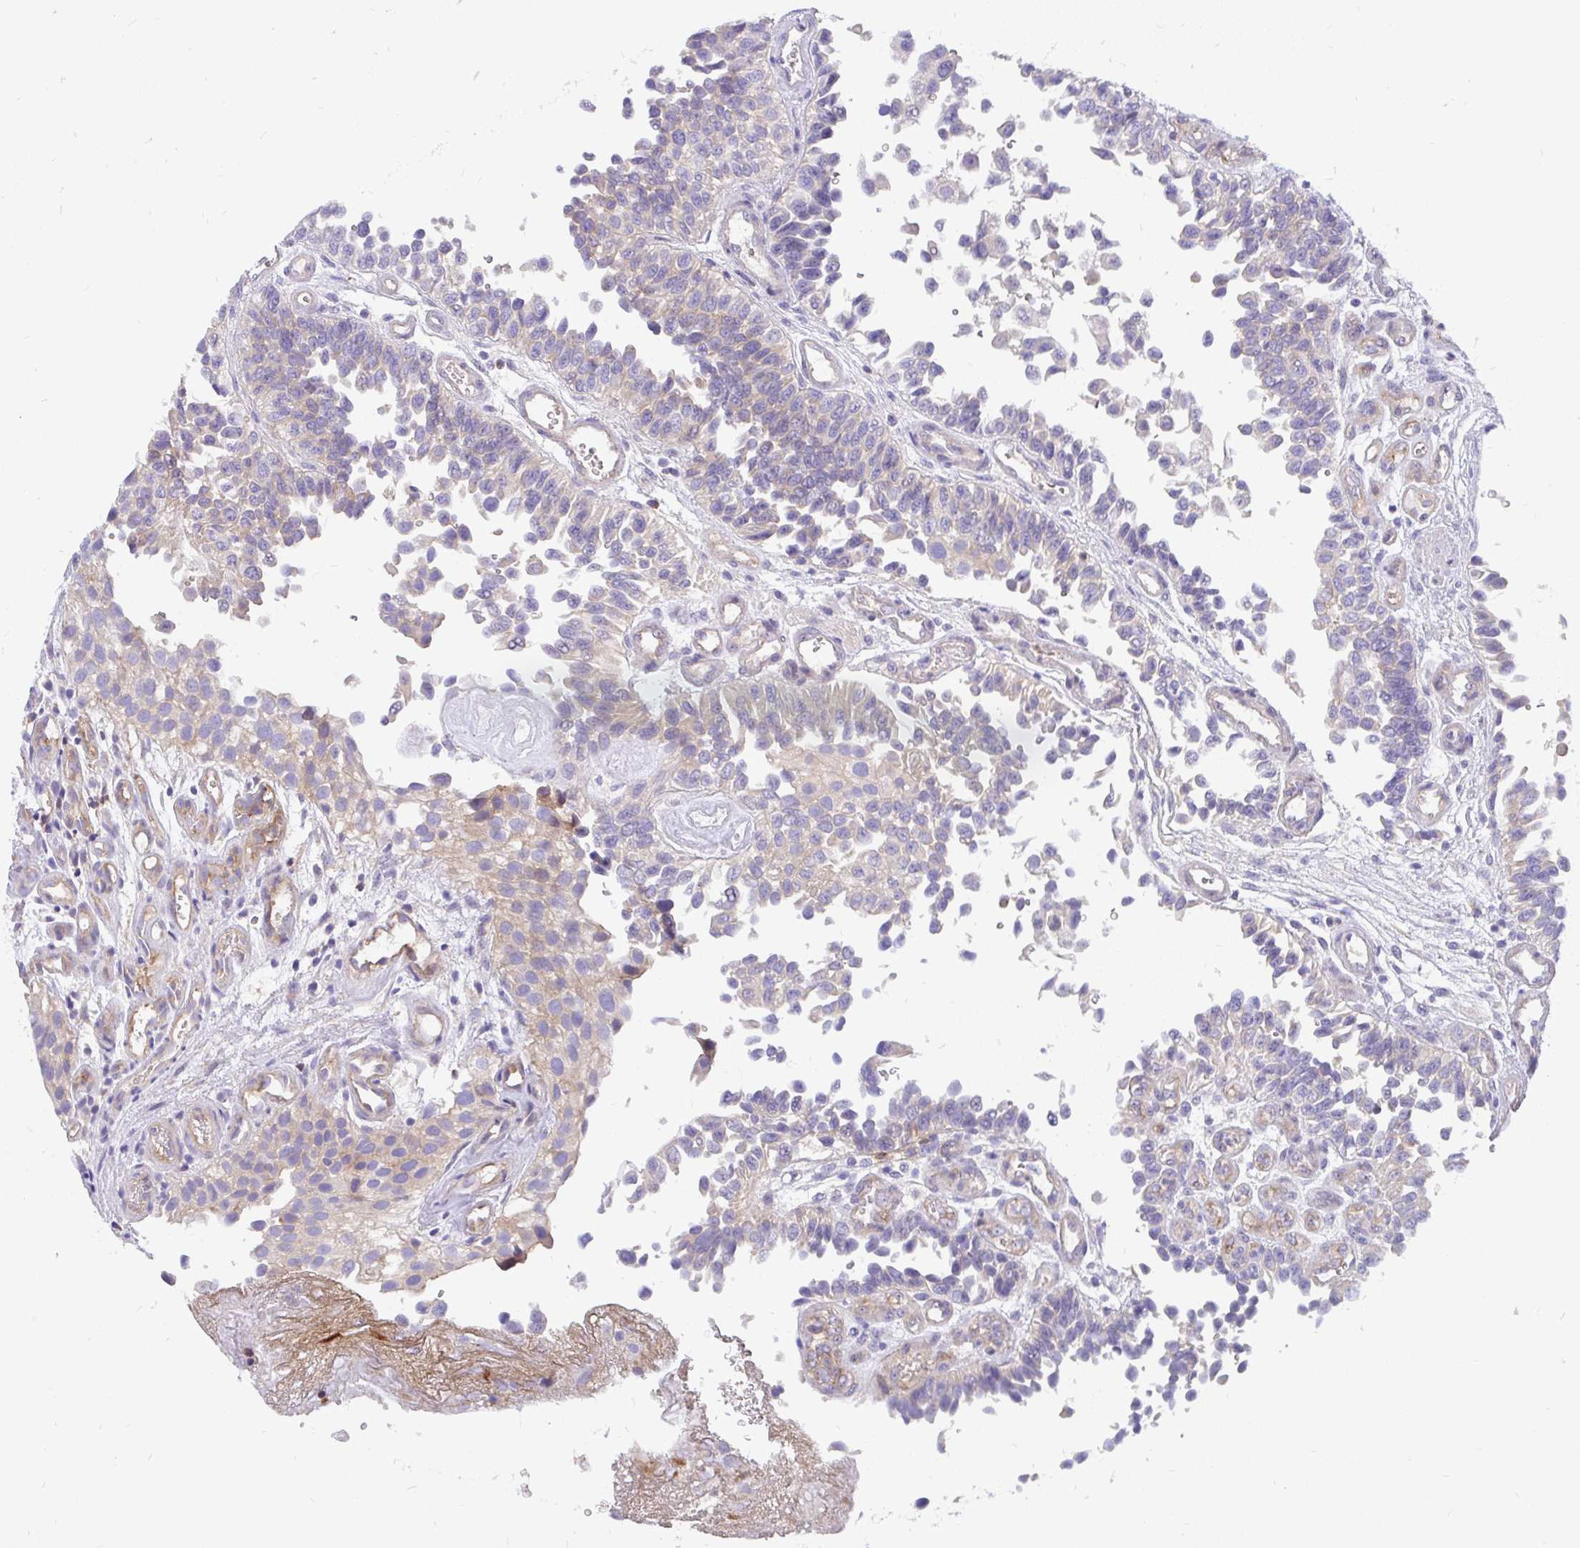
{"staining": {"intensity": "weak", "quantity": "<25%", "location": "cytoplasmic/membranous"}, "tissue": "urothelial cancer", "cell_type": "Tumor cells", "image_type": "cancer", "snomed": [{"axis": "morphology", "description": "Urothelial carcinoma, NOS"}, {"axis": "topography", "description": "Urinary bladder"}], "caption": "Immunohistochemical staining of urothelial cancer exhibits no significant staining in tumor cells.", "gene": "LRRC26", "patient": {"sex": "male", "age": 87}}